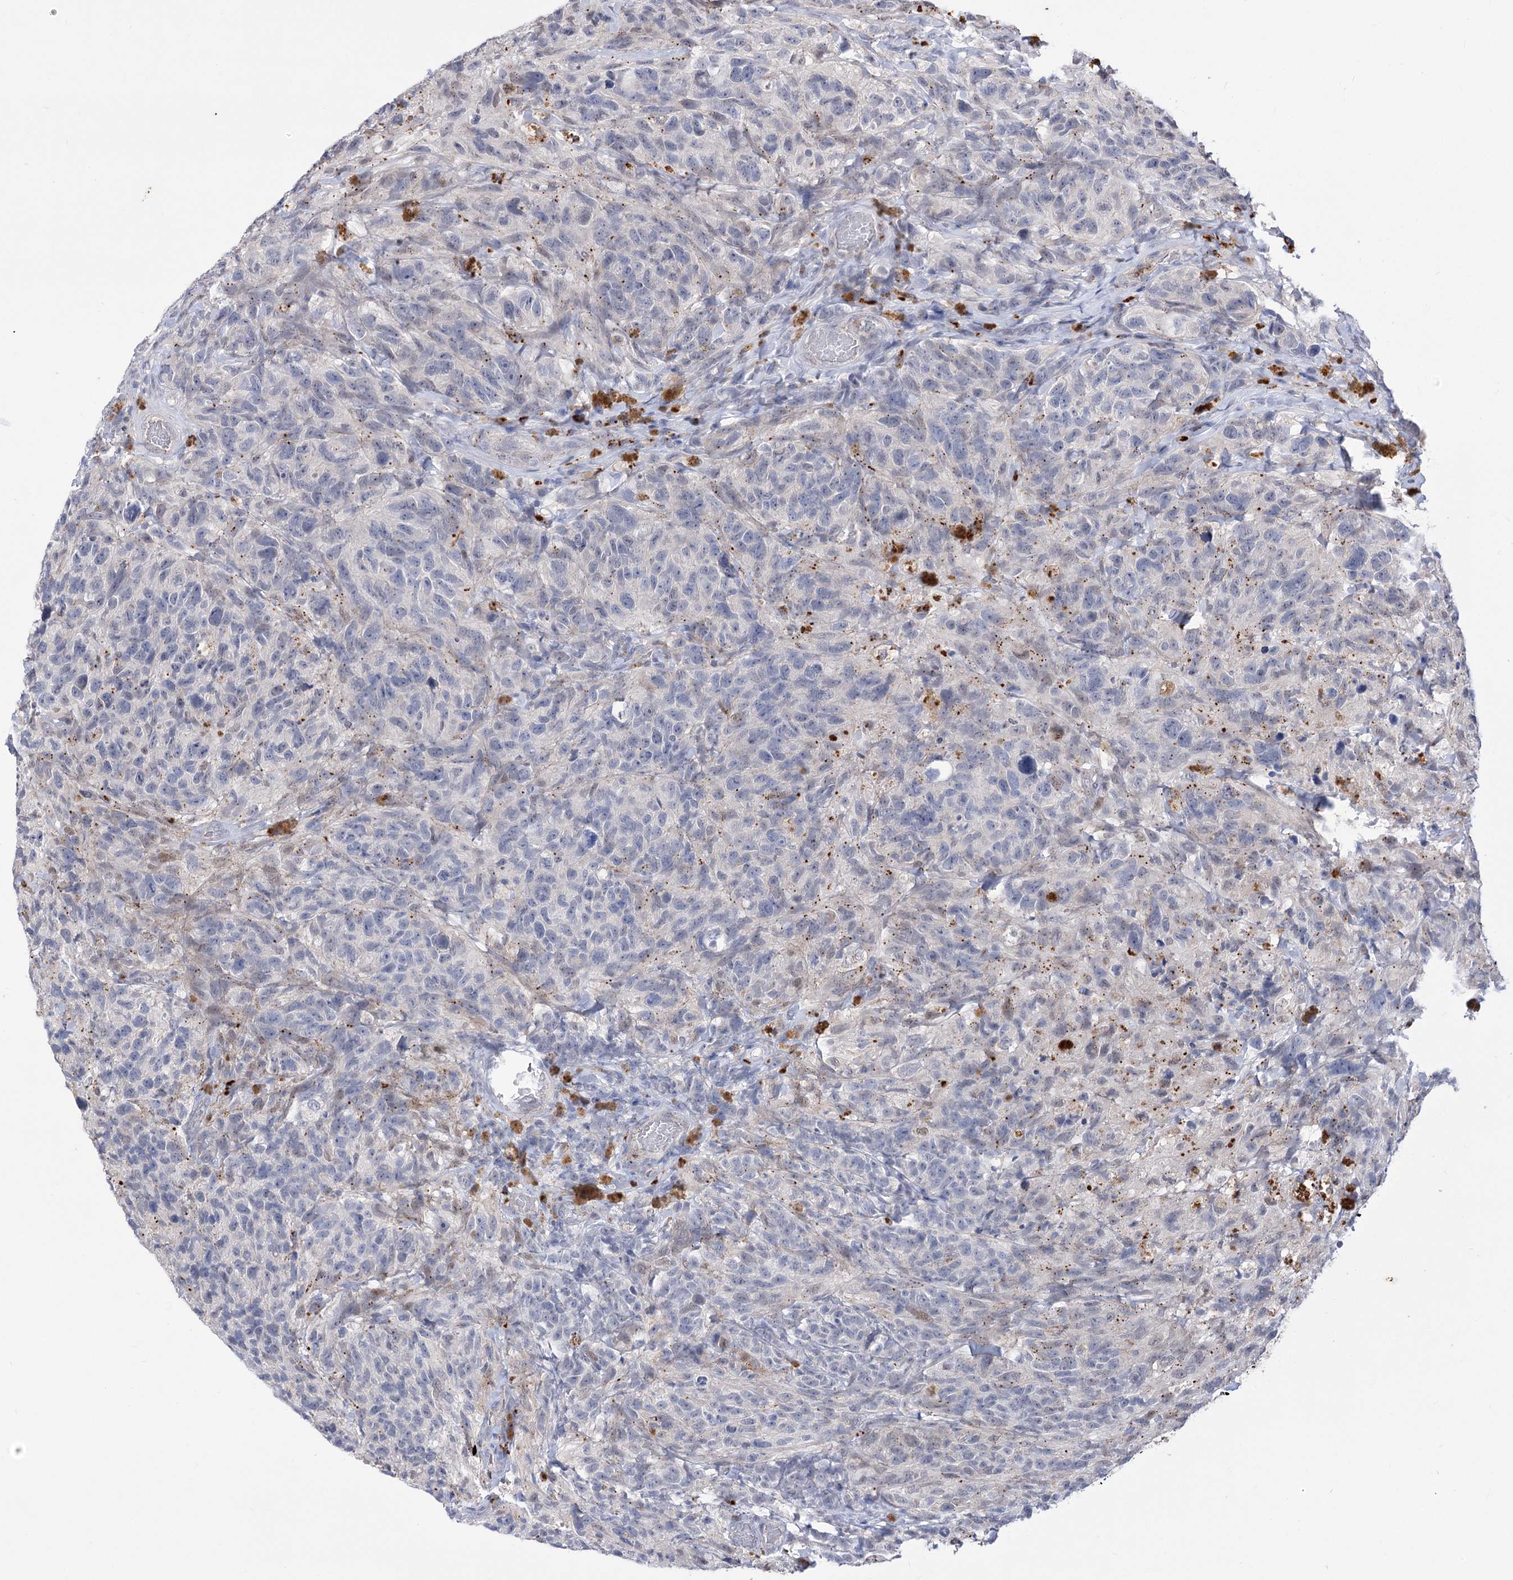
{"staining": {"intensity": "negative", "quantity": "none", "location": "none"}, "tissue": "glioma", "cell_type": "Tumor cells", "image_type": "cancer", "snomed": [{"axis": "morphology", "description": "Glioma, malignant, High grade"}, {"axis": "topography", "description": "Brain"}], "caption": "This is an IHC histopathology image of glioma. There is no expression in tumor cells.", "gene": "SIAE", "patient": {"sex": "male", "age": 69}}